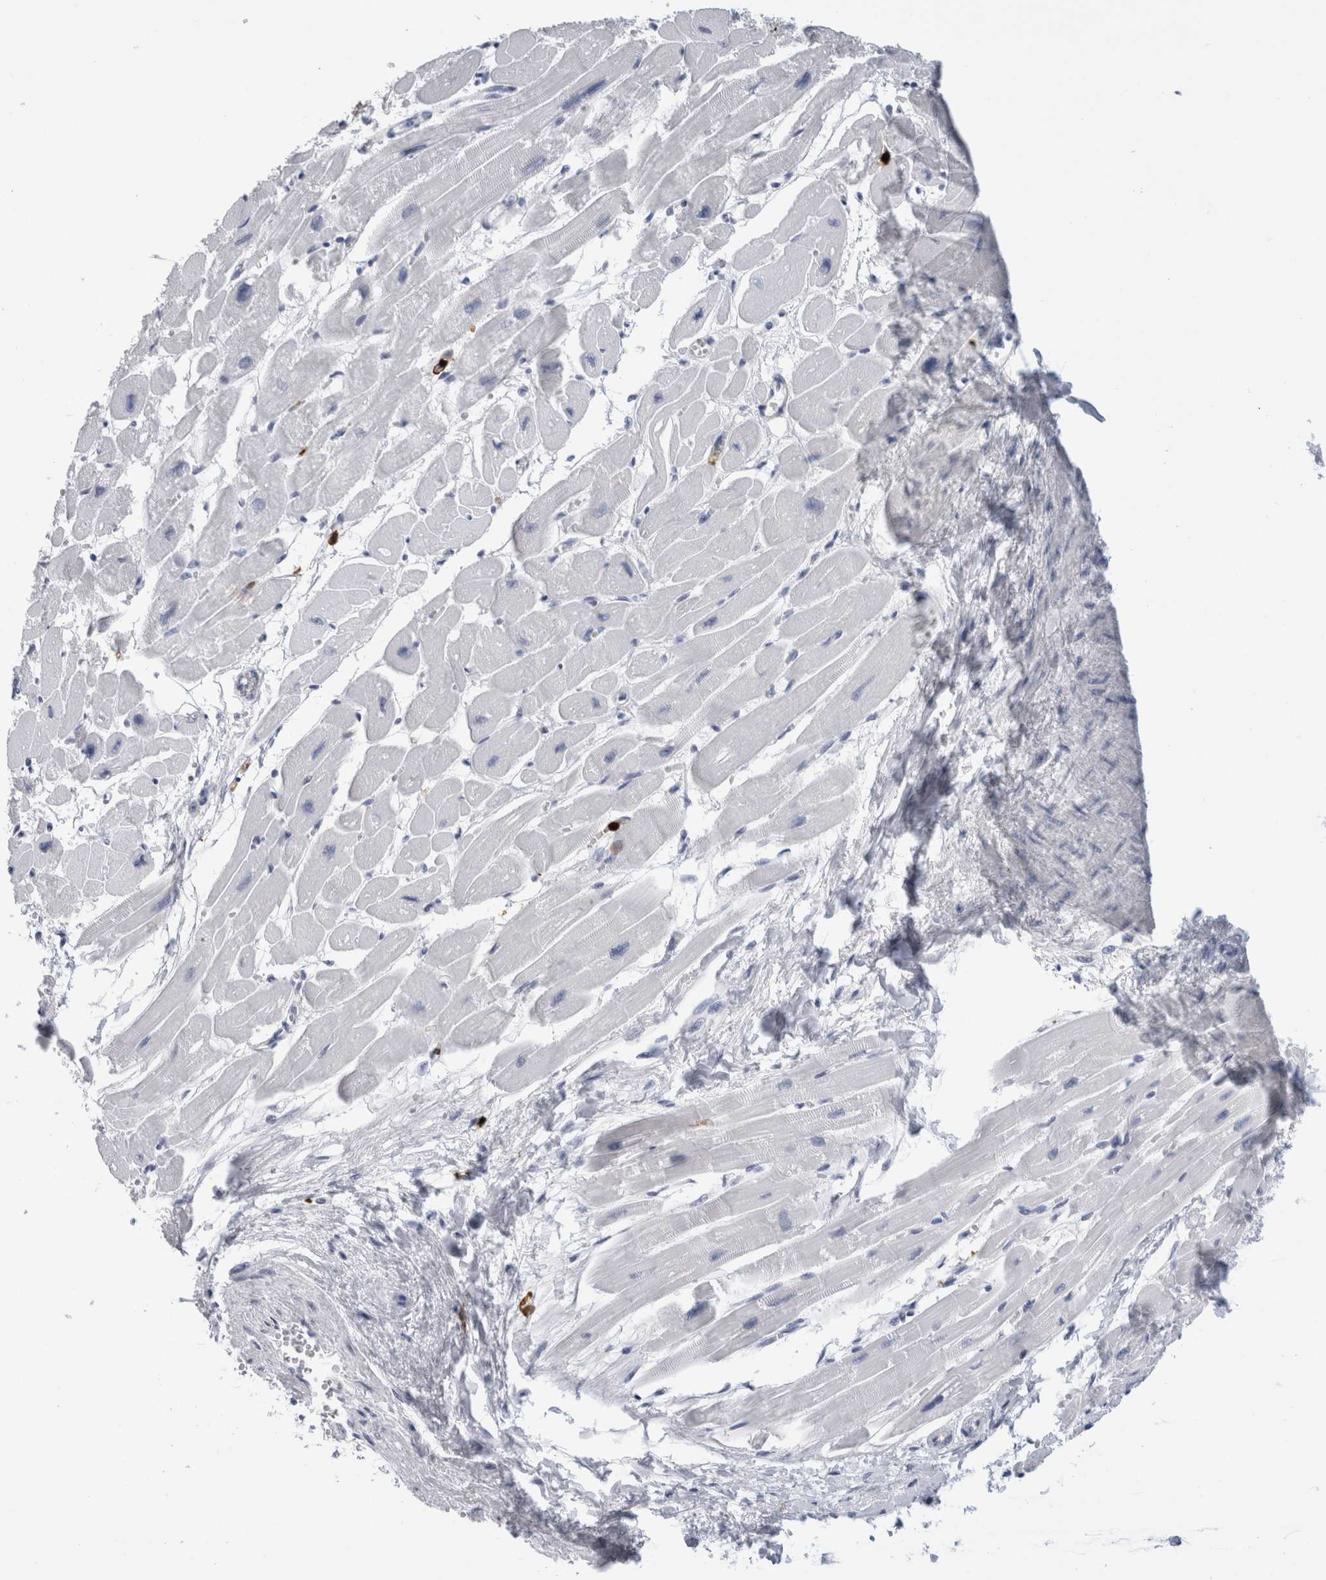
{"staining": {"intensity": "negative", "quantity": "none", "location": "none"}, "tissue": "heart muscle", "cell_type": "Cardiomyocytes", "image_type": "normal", "snomed": [{"axis": "morphology", "description": "Normal tissue, NOS"}, {"axis": "topography", "description": "Heart"}], "caption": "High magnification brightfield microscopy of unremarkable heart muscle stained with DAB (brown) and counterstained with hematoxylin (blue): cardiomyocytes show no significant expression.", "gene": "S100A8", "patient": {"sex": "female", "age": 54}}